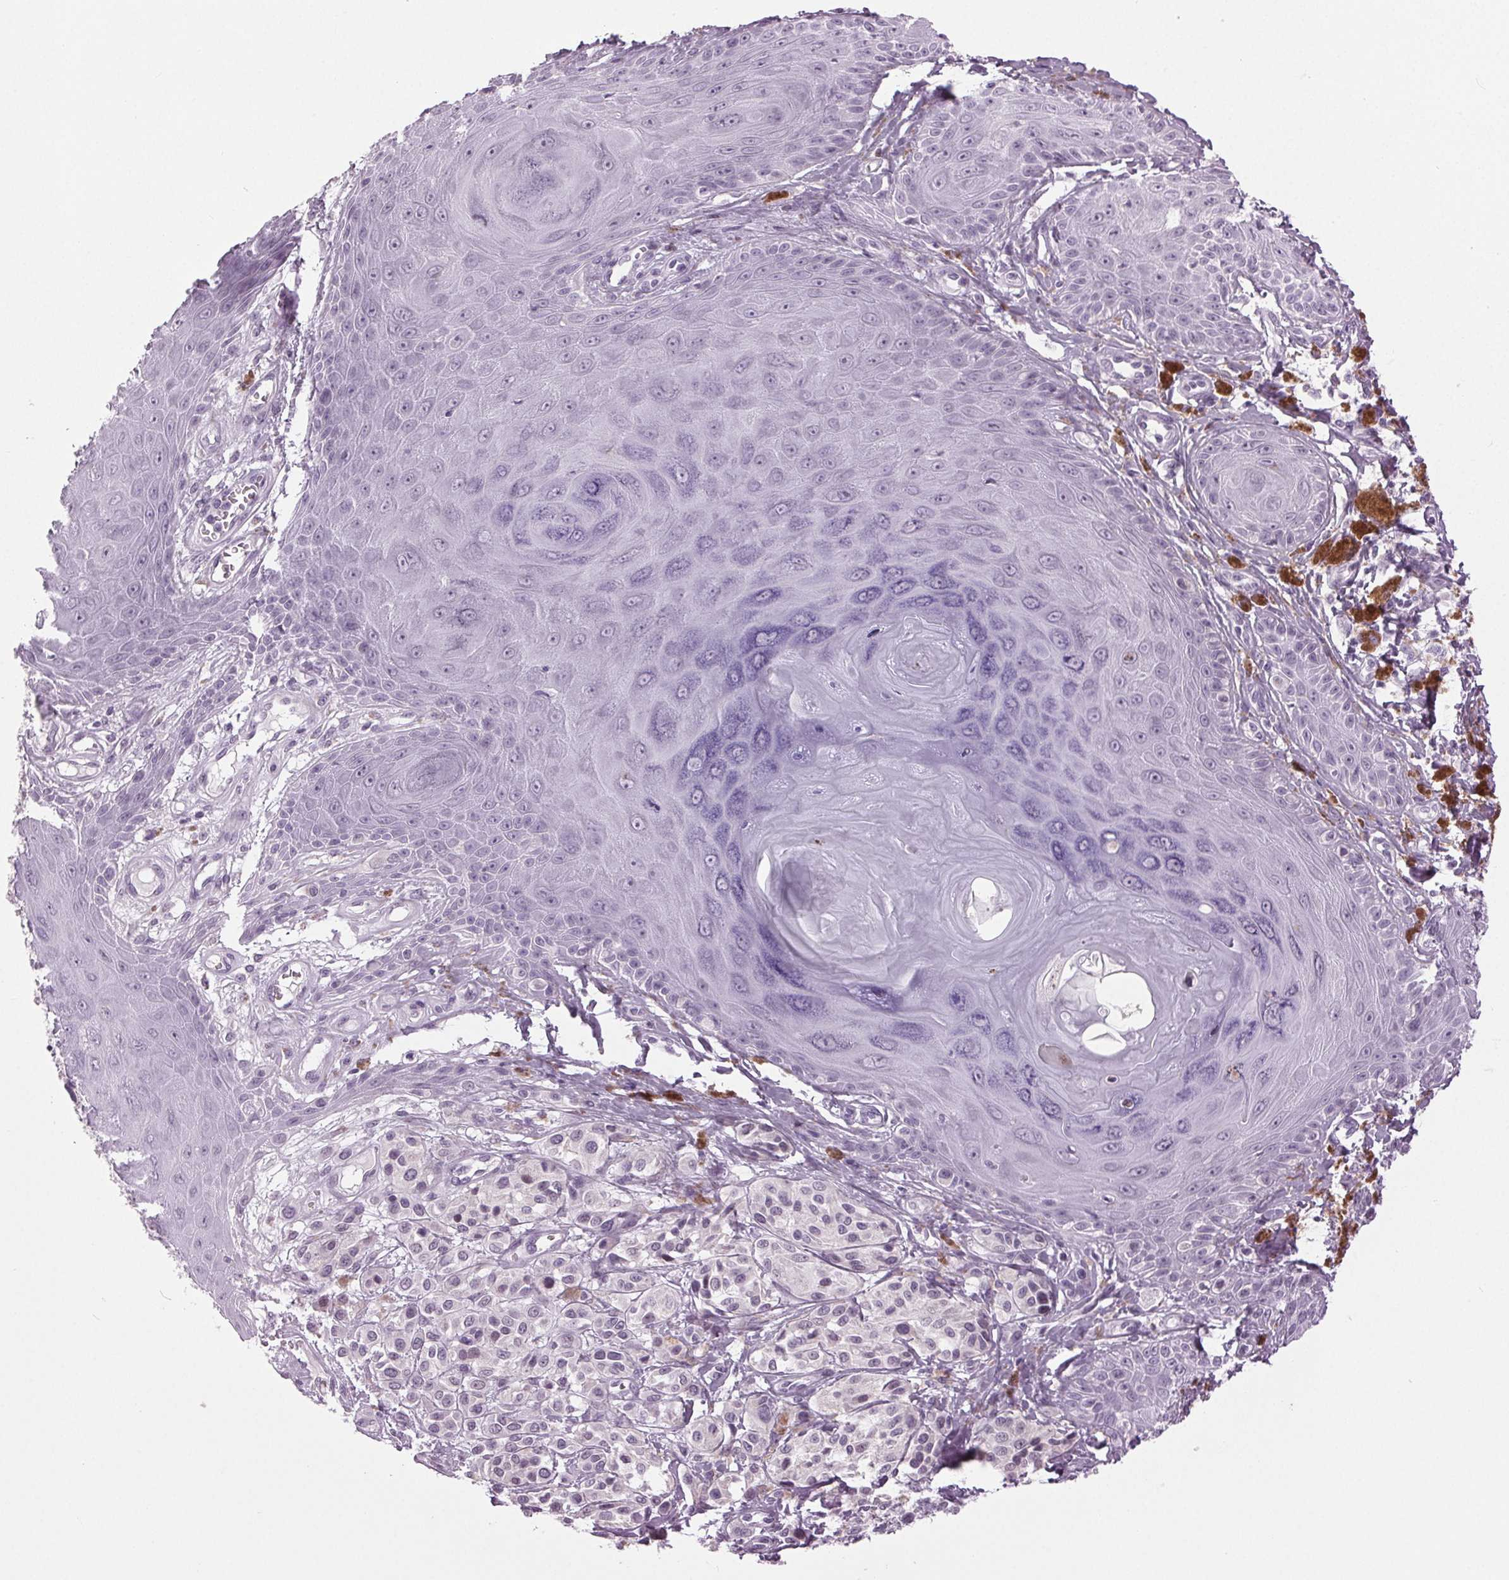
{"staining": {"intensity": "negative", "quantity": "none", "location": "none"}, "tissue": "melanoma", "cell_type": "Tumor cells", "image_type": "cancer", "snomed": [{"axis": "morphology", "description": "Malignant melanoma, NOS"}, {"axis": "topography", "description": "Skin"}], "caption": "Human melanoma stained for a protein using IHC exhibits no staining in tumor cells.", "gene": "DNAH12", "patient": {"sex": "female", "age": 80}}